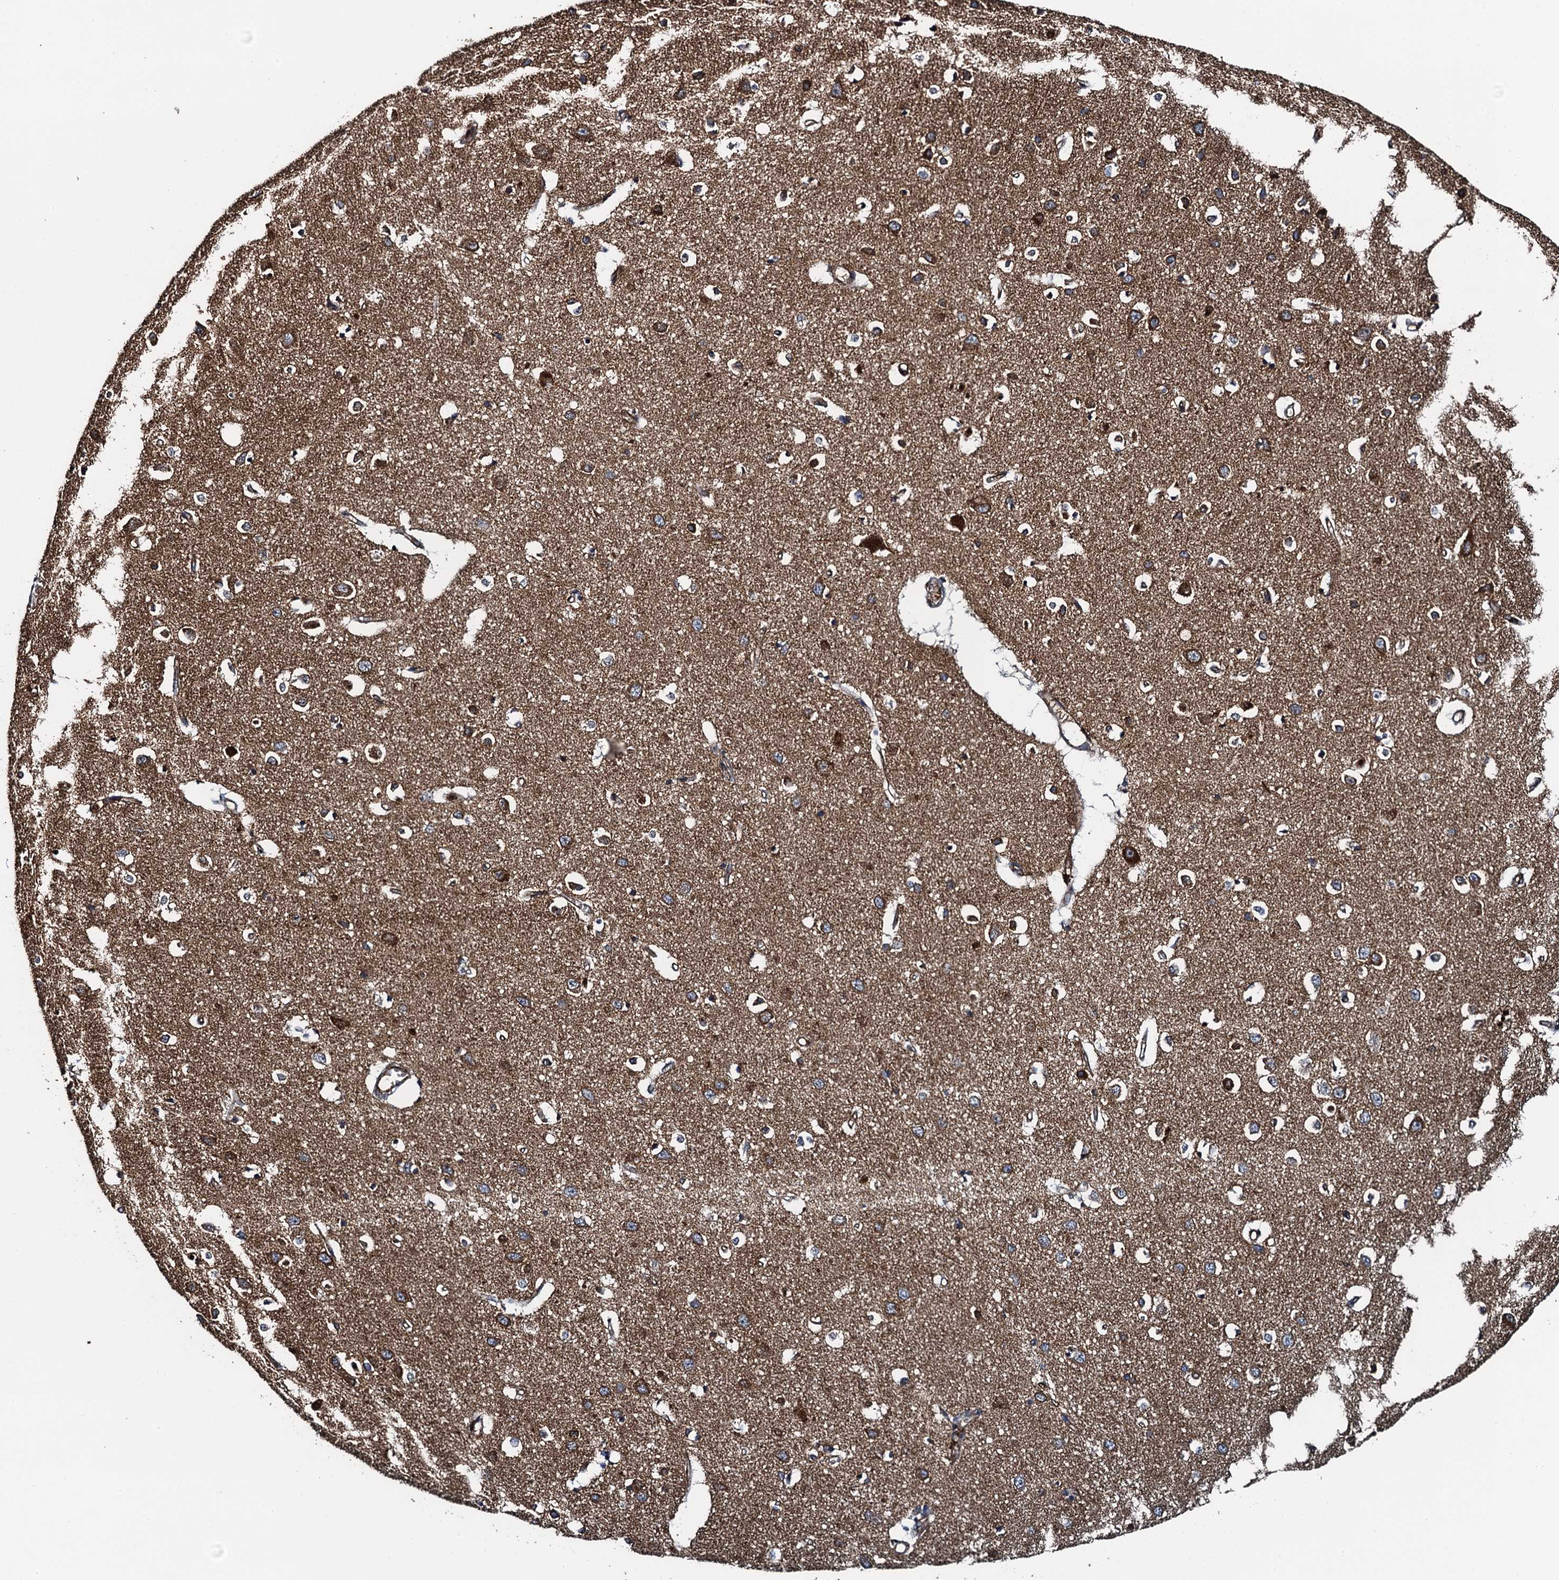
{"staining": {"intensity": "moderate", "quantity": ">75%", "location": "cytoplasmic/membranous"}, "tissue": "cerebral cortex", "cell_type": "Endothelial cells", "image_type": "normal", "snomed": [{"axis": "morphology", "description": "Normal tissue, NOS"}, {"axis": "topography", "description": "Cerebral cortex"}], "caption": "Immunohistochemistry (IHC) photomicrograph of benign human cerebral cortex stained for a protein (brown), which shows medium levels of moderate cytoplasmic/membranous positivity in approximately >75% of endothelial cells.", "gene": "WHAMM", "patient": {"sex": "female", "age": 64}}